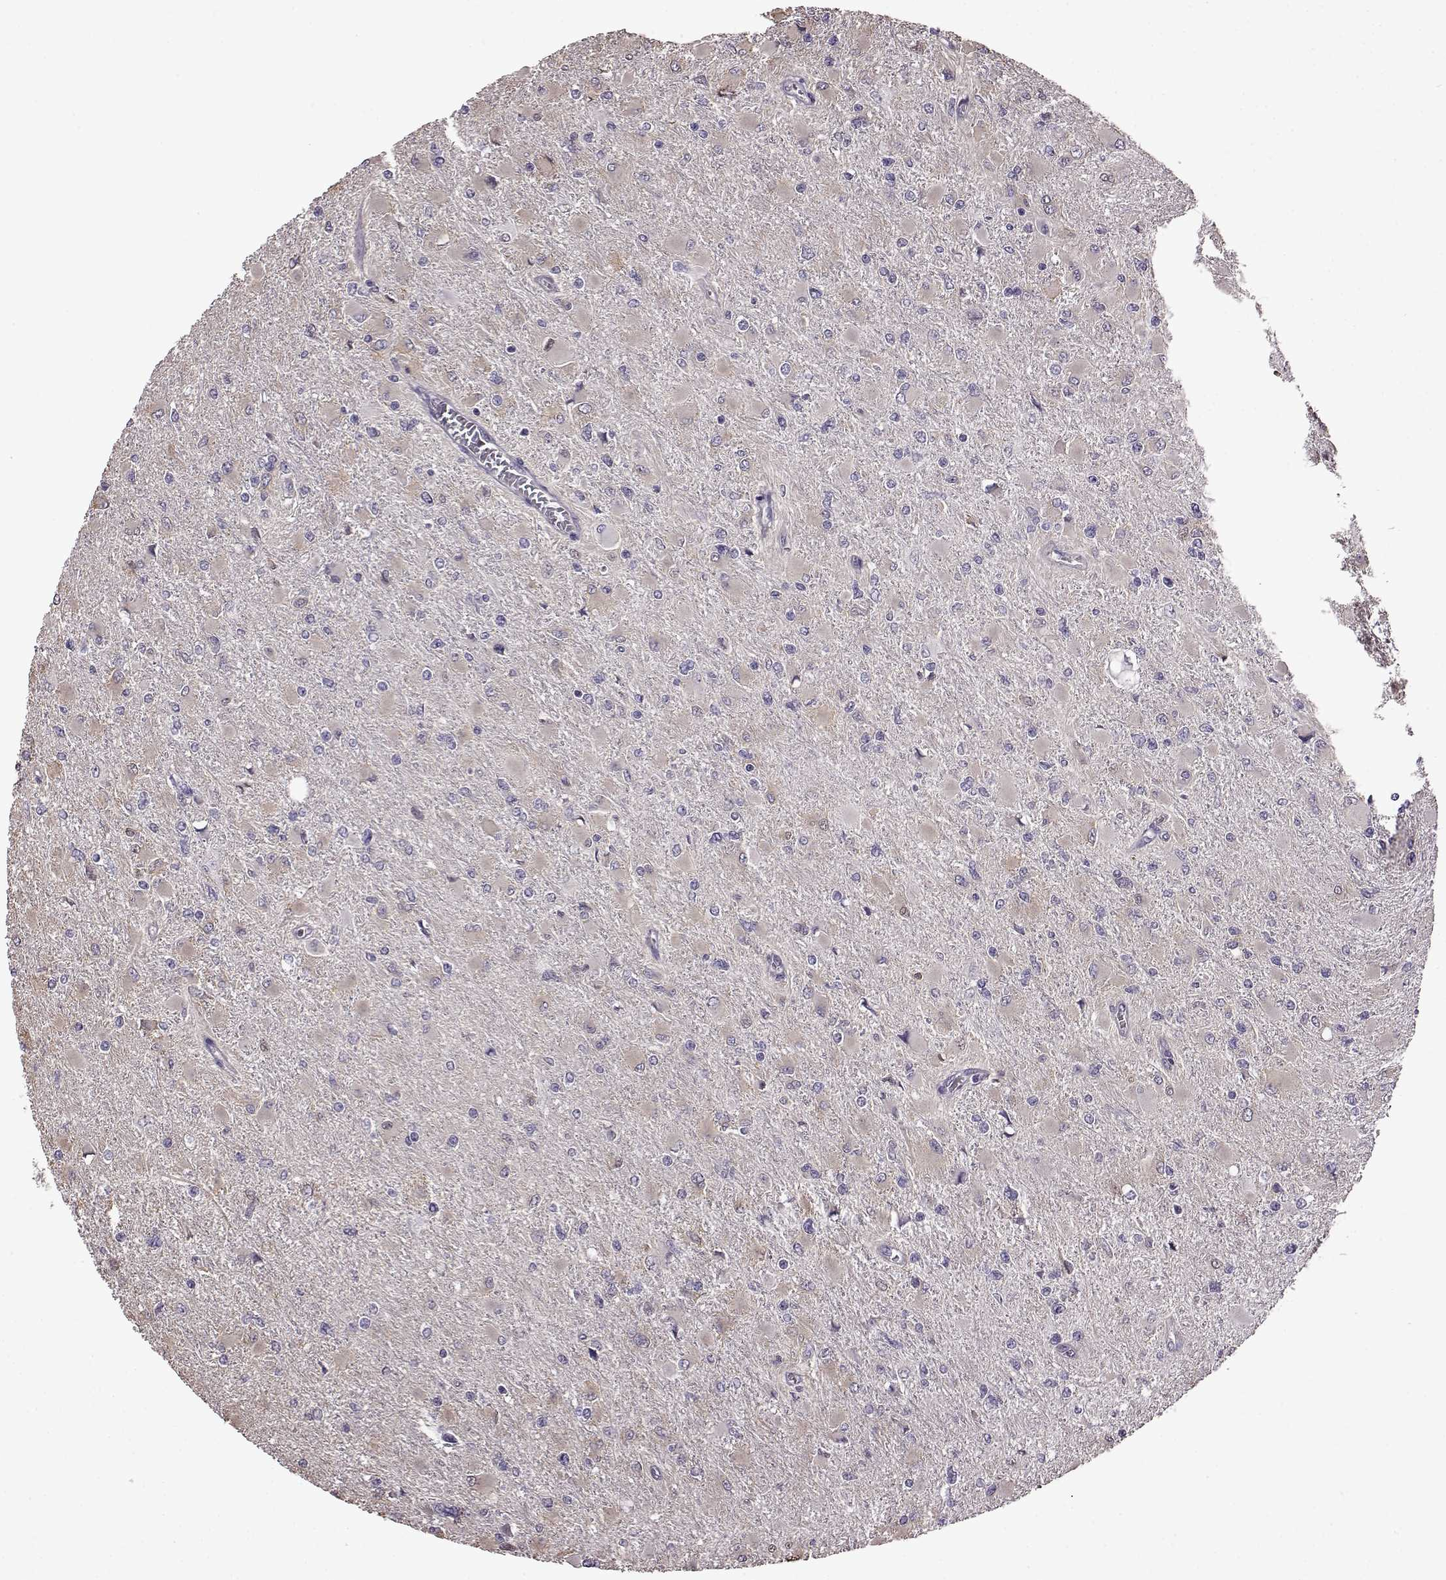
{"staining": {"intensity": "negative", "quantity": "none", "location": "none"}, "tissue": "glioma", "cell_type": "Tumor cells", "image_type": "cancer", "snomed": [{"axis": "morphology", "description": "Glioma, malignant, High grade"}, {"axis": "topography", "description": "Cerebral cortex"}], "caption": "Tumor cells show no significant protein staining in glioma.", "gene": "EDDM3B", "patient": {"sex": "female", "age": 36}}